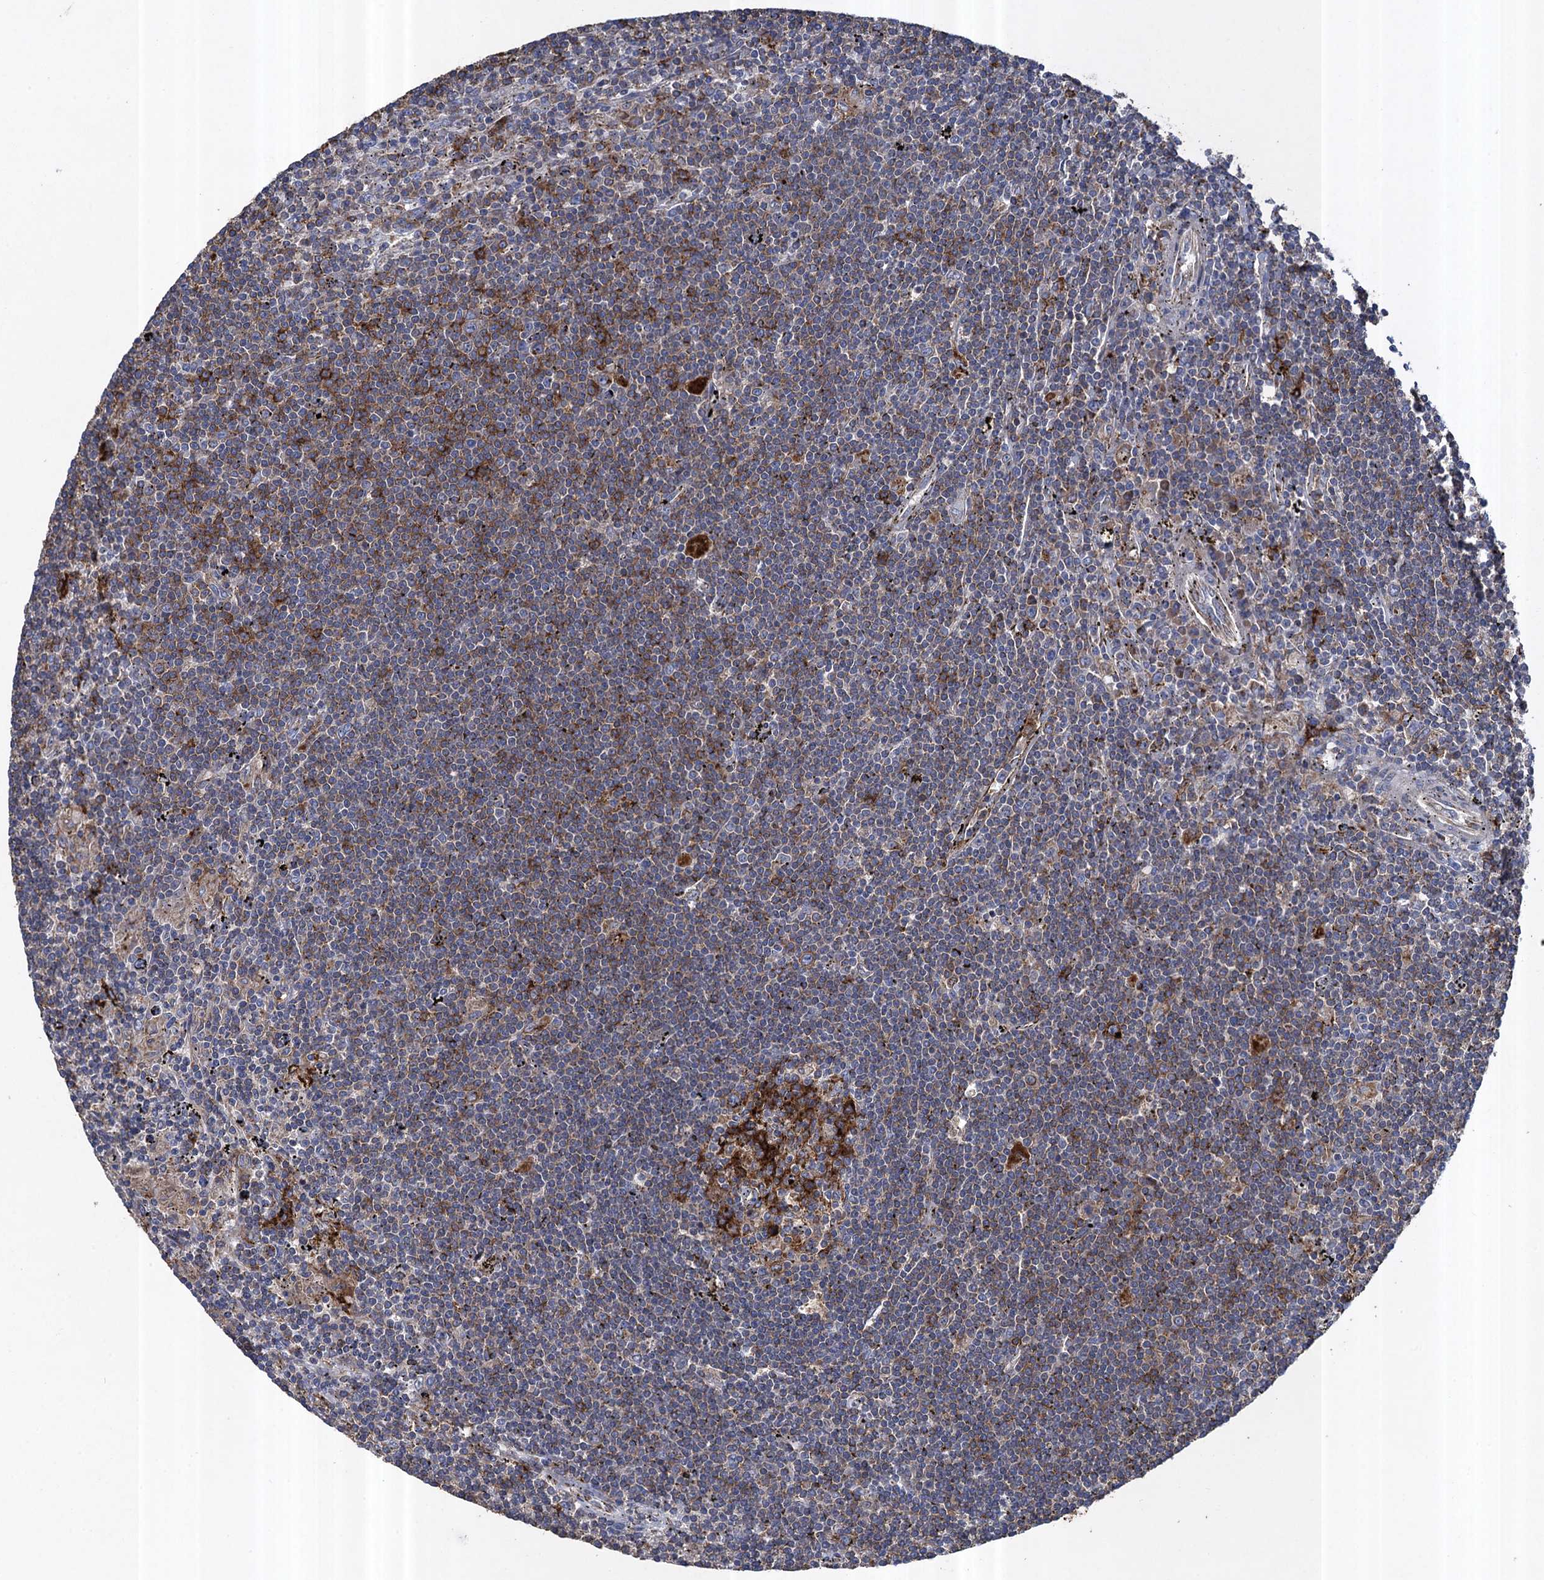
{"staining": {"intensity": "strong", "quantity": "<25%", "location": "cytoplasmic/membranous"}, "tissue": "lymphoma", "cell_type": "Tumor cells", "image_type": "cancer", "snomed": [{"axis": "morphology", "description": "Malignant lymphoma, non-Hodgkin's type, Low grade"}, {"axis": "topography", "description": "Spleen"}], "caption": "Protein expression analysis of human low-grade malignant lymphoma, non-Hodgkin's type reveals strong cytoplasmic/membranous expression in about <25% of tumor cells. The staining is performed using DAB (3,3'-diaminobenzidine) brown chromogen to label protein expression. The nuclei are counter-stained blue using hematoxylin.", "gene": "TXNDC11", "patient": {"sex": "male", "age": 76}}